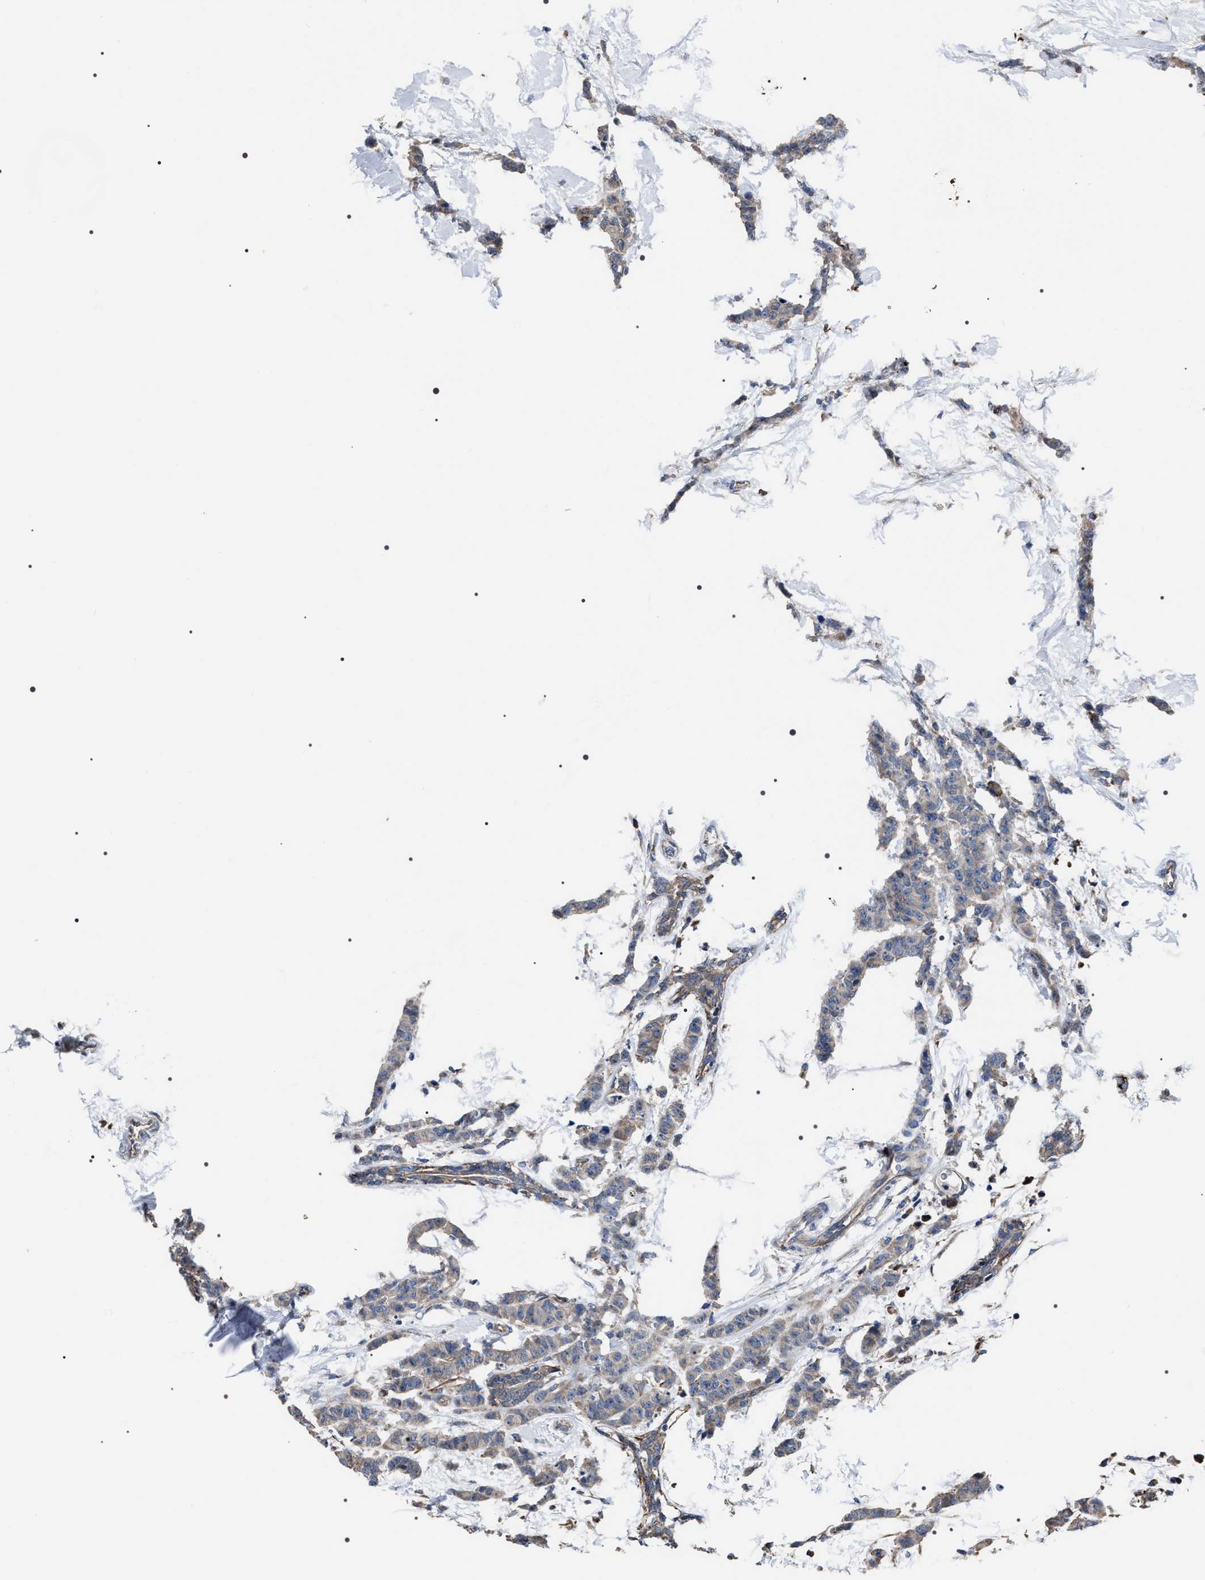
{"staining": {"intensity": "weak", "quantity": "<25%", "location": "cytoplasmic/membranous"}, "tissue": "breast cancer", "cell_type": "Tumor cells", "image_type": "cancer", "snomed": [{"axis": "morphology", "description": "Normal tissue, NOS"}, {"axis": "morphology", "description": "Duct carcinoma"}, {"axis": "topography", "description": "Breast"}], "caption": "A high-resolution micrograph shows immunohistochemistry (IHC) staining of invasive ductal carcinoma (breast), which demonstrates no significant expression in tumor cells.", "gene": "PKD1L1", "patient": {"sex": "female", "age": 40}}